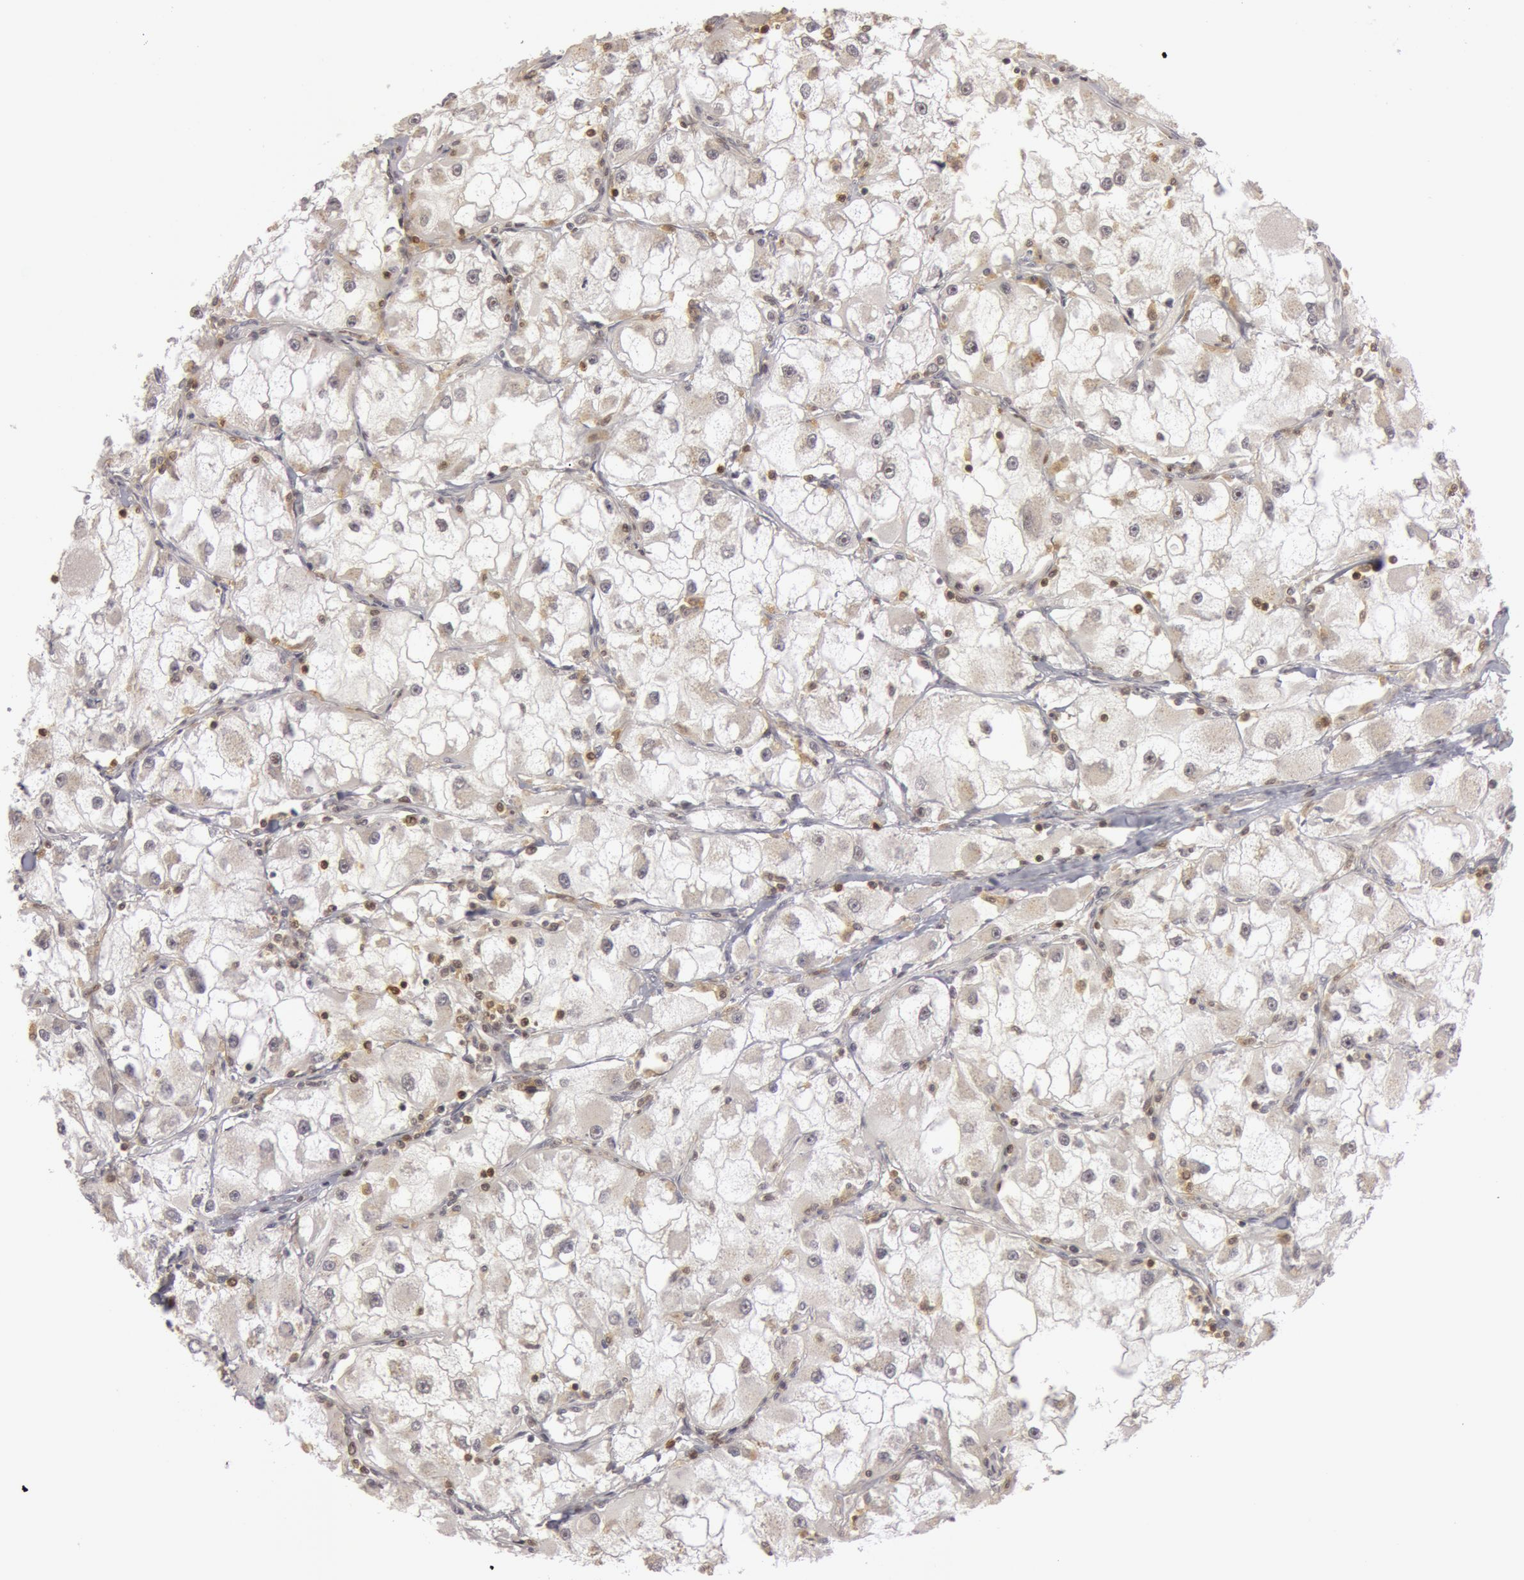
{"staining": {"intensity": "negative", "quantity": "none", "location": "none"}, "tissue": "renal cancer", "cell_type": "Tumor cells", "image_type": "cancer", "snomed": [{"axis": "morphology", "description": "Adenocarcinoma, NOS"}, {"axis": "topography", "description": "Kidney"}], "caption": "There is no significant positivity in tumor cells of renal cancer (adenocarcinoma).", "gene": "OASL", "patient": {"sex": "female", "age": 73}}